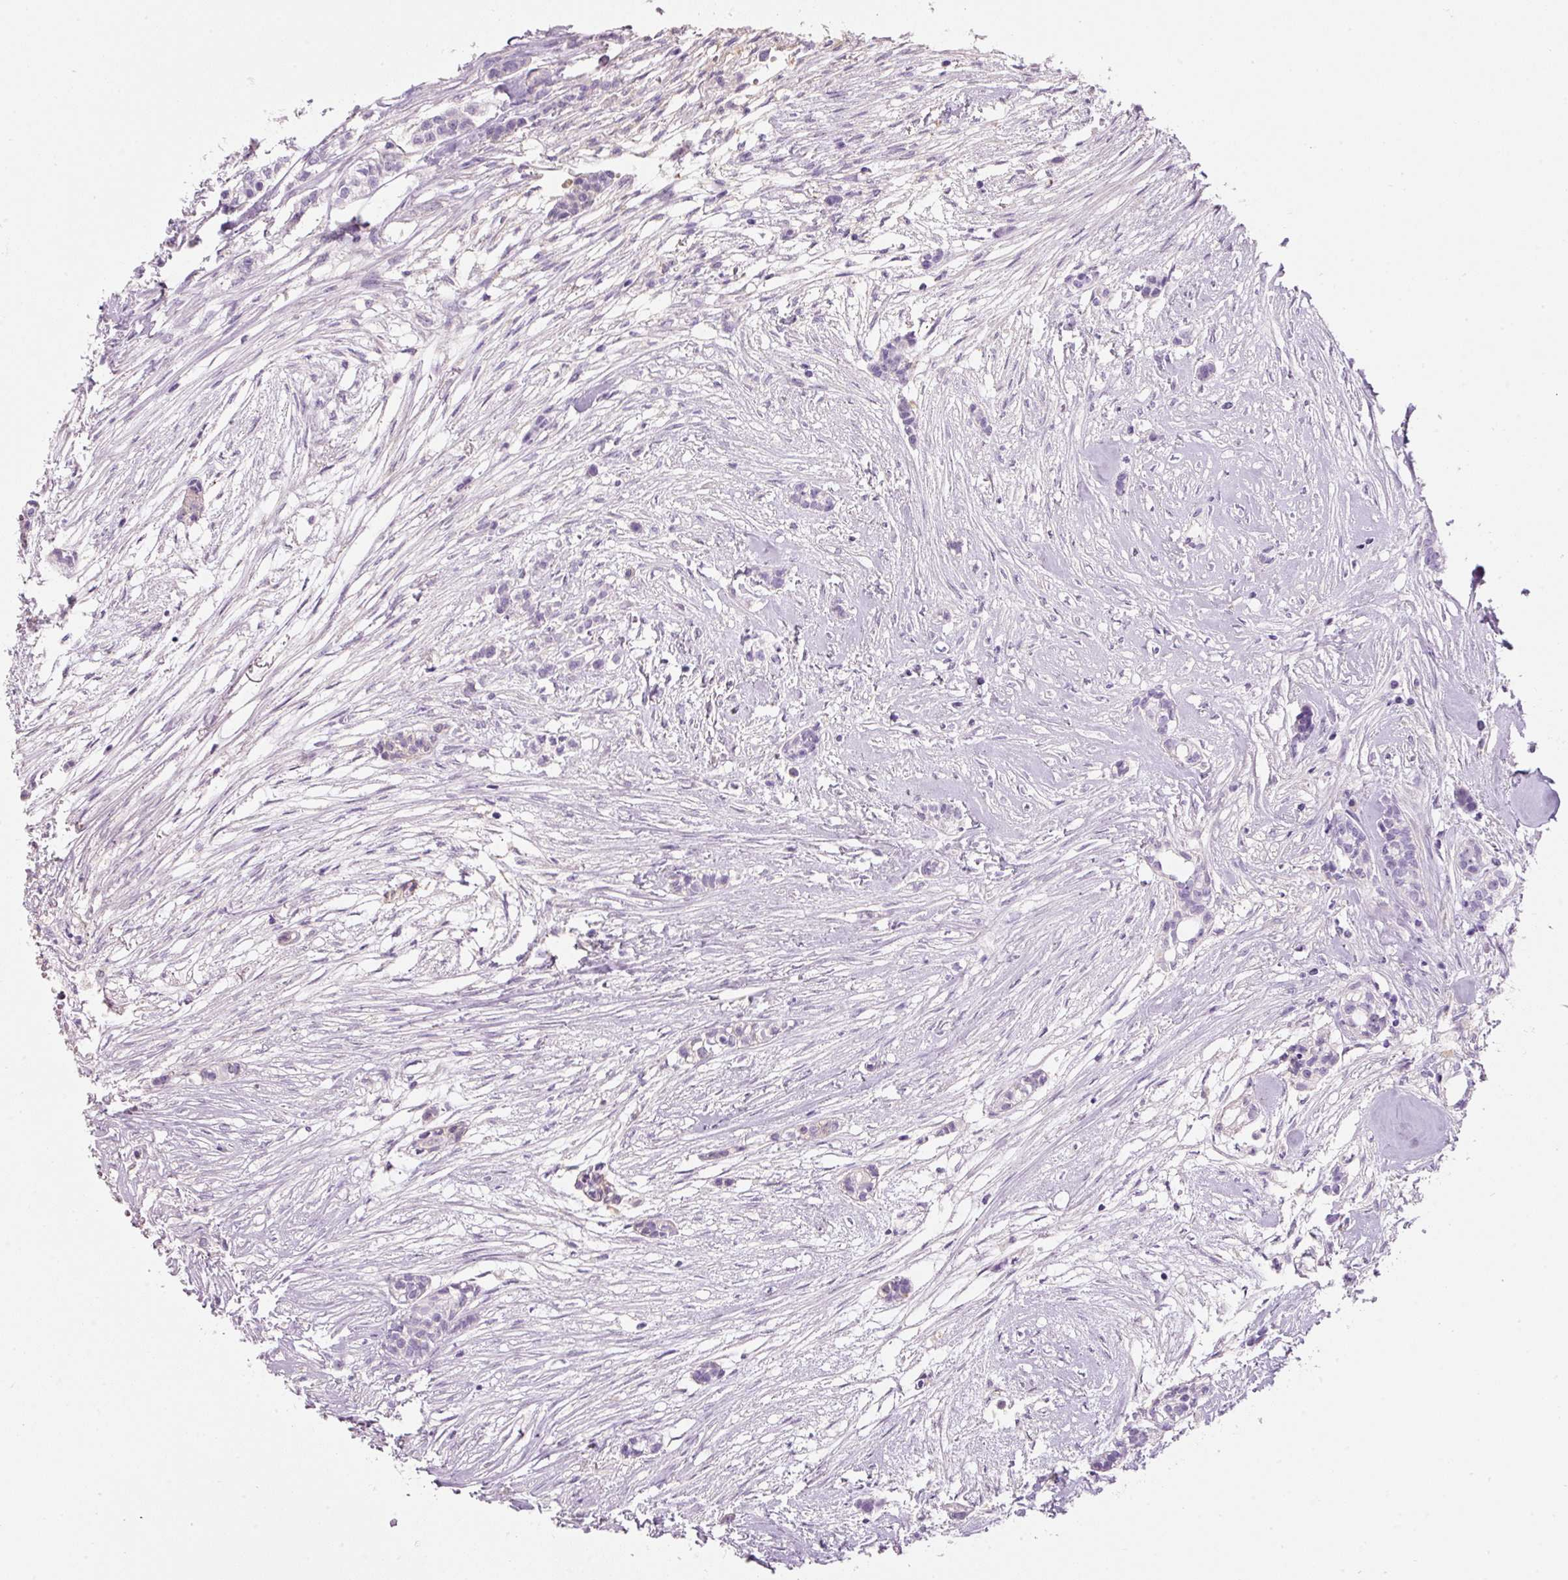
{"staining": {"intensity": "negative", "quantity": "none", "location": "none"}, "tissue": "head and neck cancer", "cell_type": "Tumor cells", "image_type": "cancer", "snomed": [{"axis": "morphology", "description": "Adenocarcinoma, NOS"}, {"axis": "topography", "description": "Head-Neck"}], "caption": "Immunohistochemistry of head and neck adenocarcinoma reveals no expression in tumor cells. The staining was performed using DAB to visualize the protein expression in brown, while the nuclei were stained in blue with hematoxylin (Magnification: 20x).", "gene": "DNM1", "patient": {"sex": "male", "age": 81}}